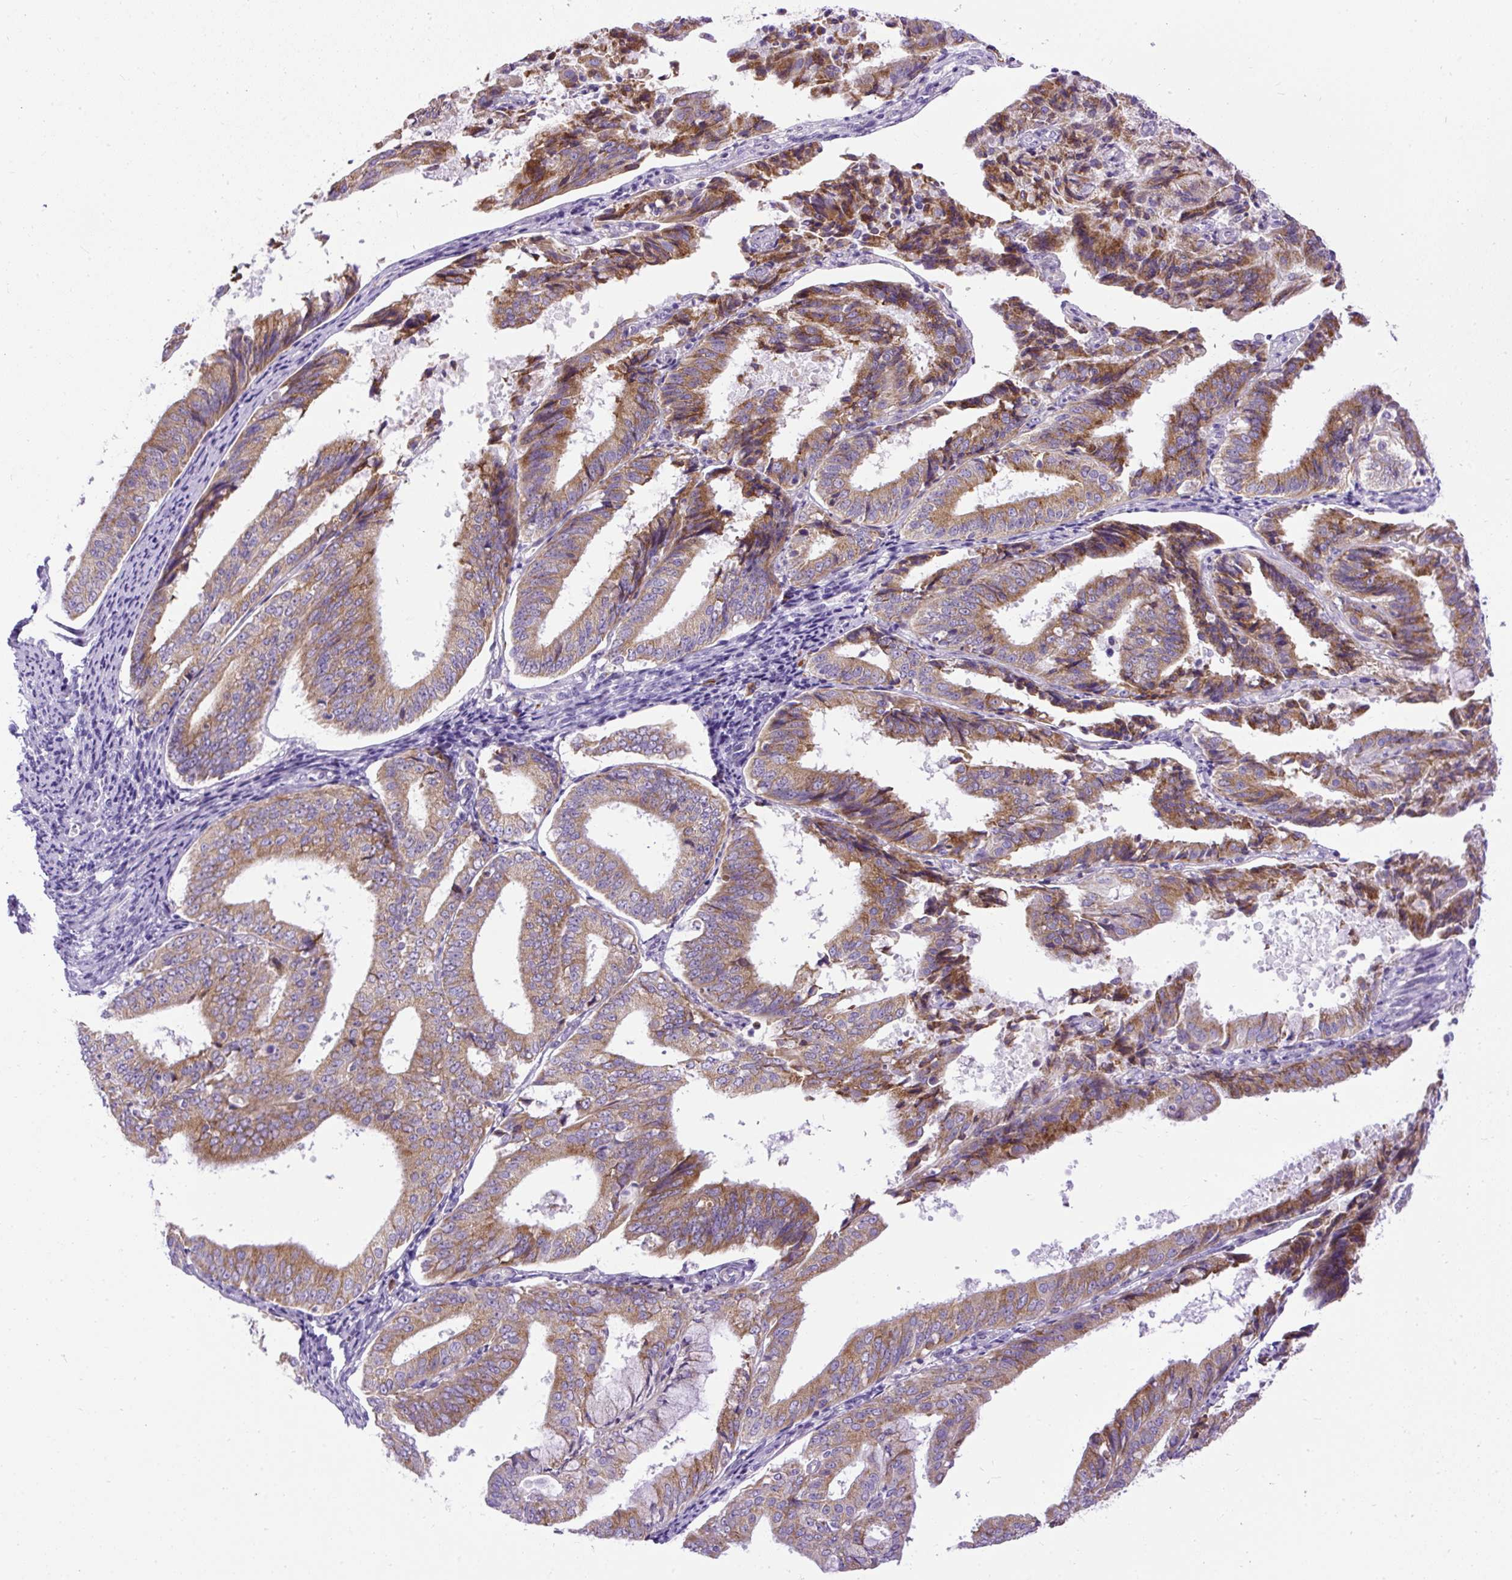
{"staining": {"intensity": "moderate", "quantity": ">75%", "location": "cytoplasmic/membranous"}, "tissue": "endometrial cancer", "cell_type": "Tumor cells", "image_type": "cancer", "snomed": [{"axis": "morphology", "description": "Adenocarcinoma, NOS"}, {"axis": "topography", "description": "Endometrium"}], "caption": "Immunohistochemistry (DAB (3,3'-diaminobenzidine)) staining of human endometrial cancer shows moderate cytoplasmic/membranous protein positivity in about >75% of tumor cells. (Brightfield microscopy of DAB IHC at high magnification).", "gene": "SYBU", "patient": {"sex": "female", "age": 63}}